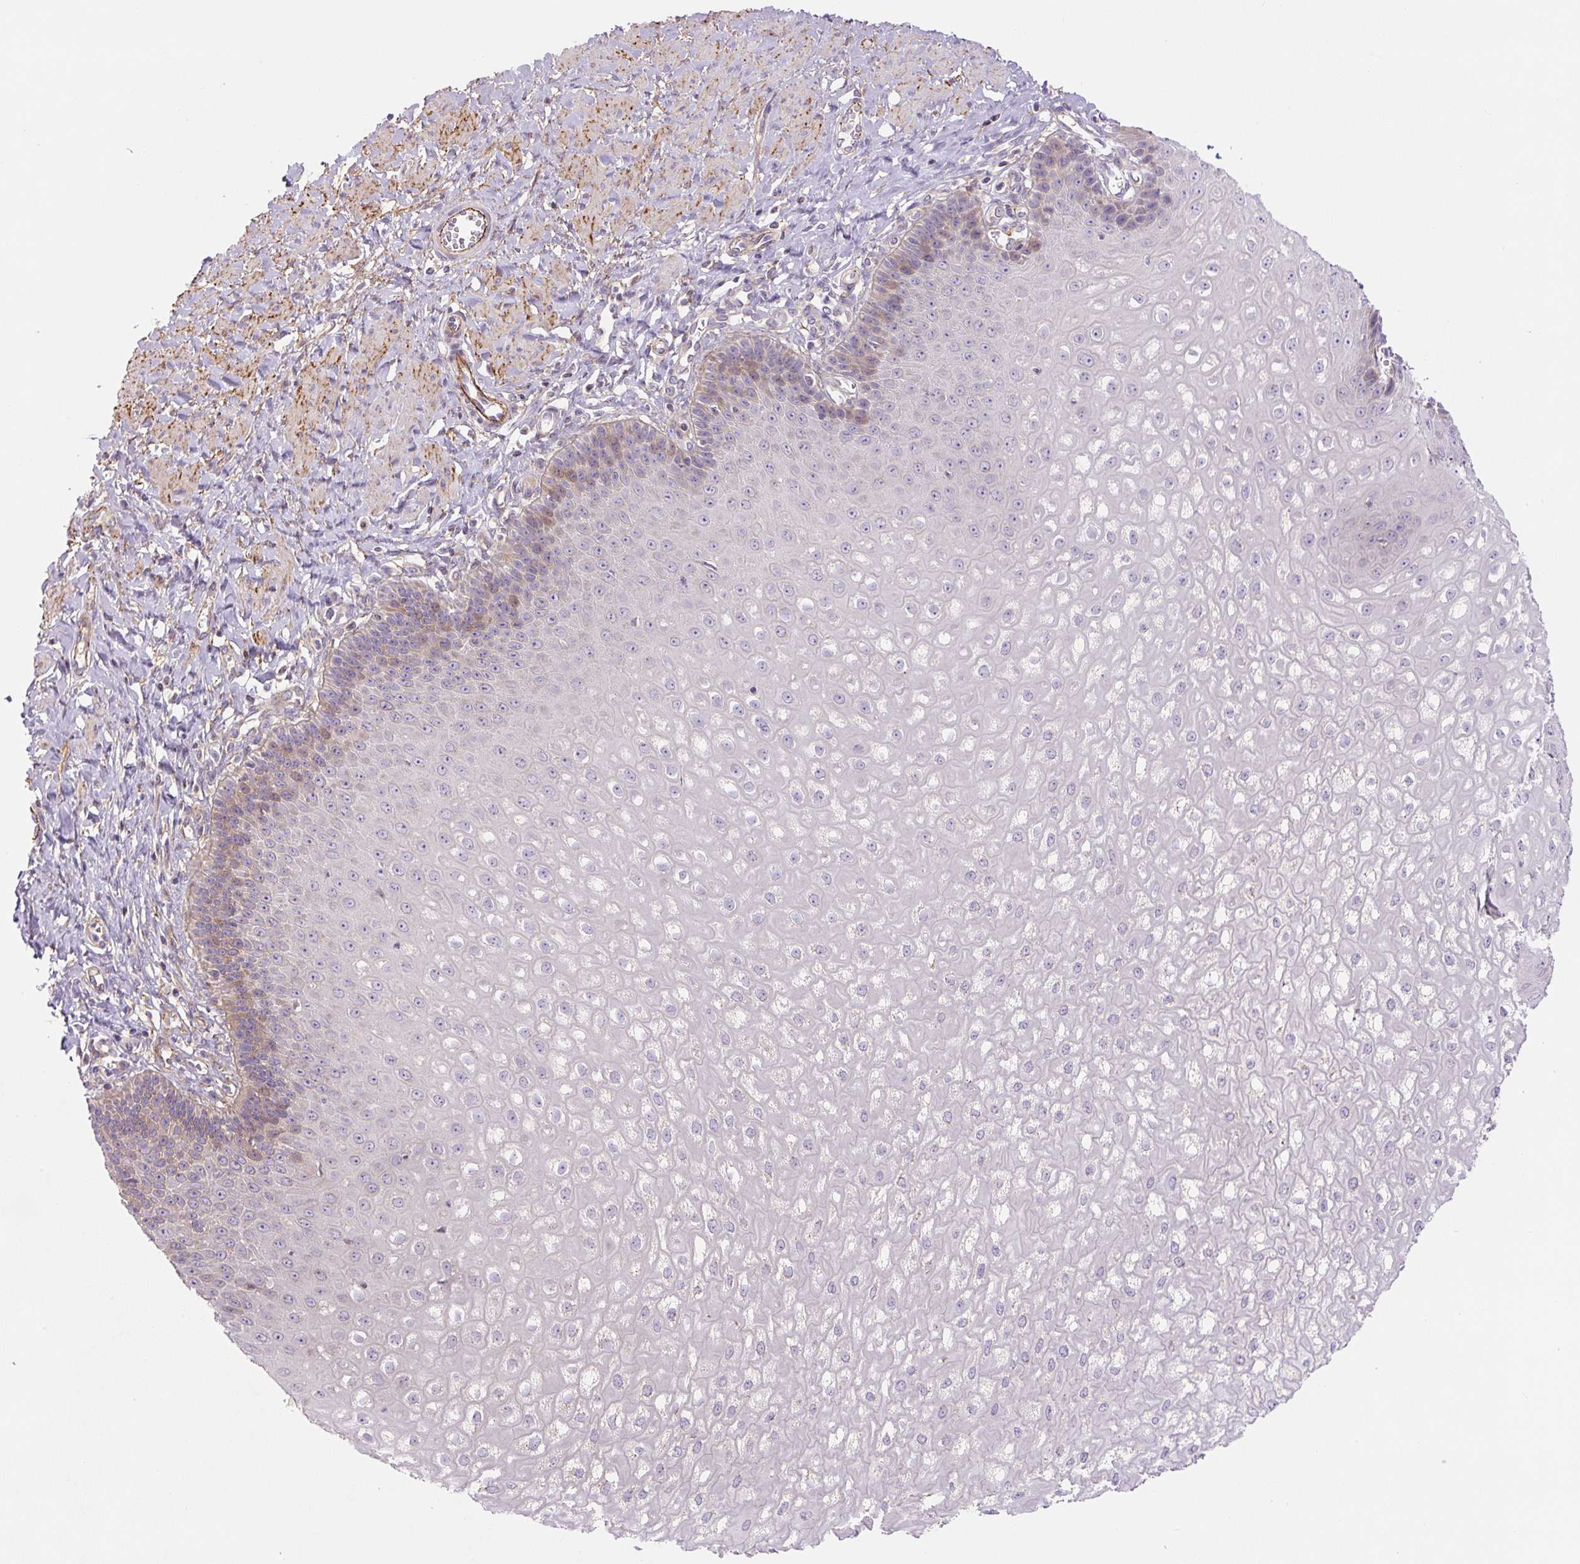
{"staining": {"intensity": "weak", "quantity": "<25%", "location": "cytoplasmic/membranous"}, "tissue": "esophagus", "cell_type": "Squamous epithelial cells", "image_type": "normal", "snomed": [{"axis": "morphology", "description": "Normal tissue, NOS"}, {"axis": "topography", "description": "Esophagus"}], "caption": "Esophagus was stained to show a protein in brown. There is no significant expression in squamous epithelial cells. Nuclei are stained in blue.", "gene": "CCNI2", "patient": {"sex": "male", "age": 67}}